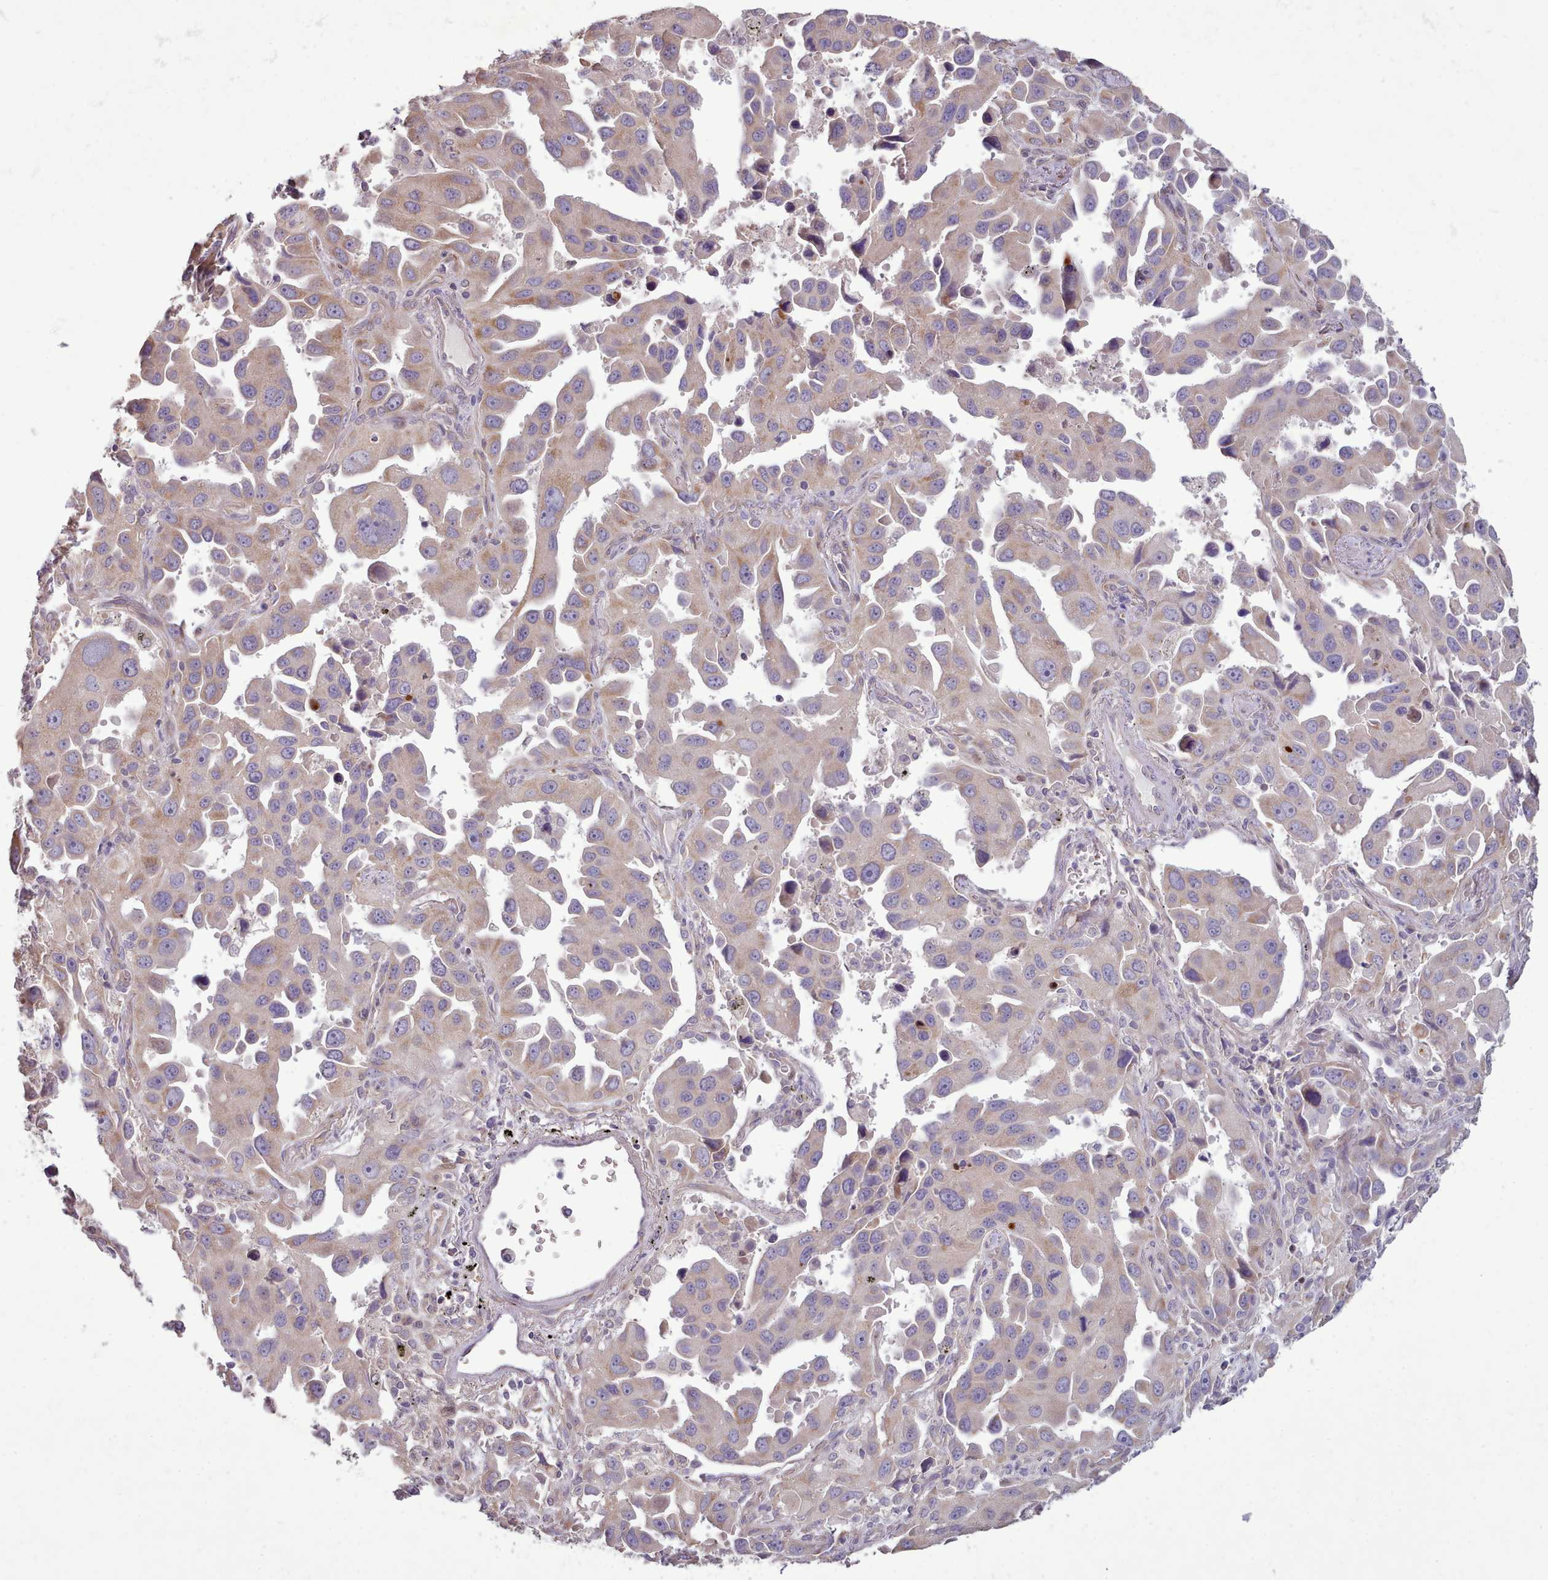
{"staining": {"intensity": "moderate", "quantity": ">75%", "location": "cytoplasmic/membranous"}, "tissue": "lung cancer", "cell_type": "Tumor cells", "image_type": "cancer", "snomed": [{"axis": "morphology", "description": "Adenocarcinoma, NOS"}, {"axis": "topography", "description": "Lung"}], "caption": "Immunohistochemistry (IHC) of human lung cancer shows medium levels of moderate cytoplasmic/membranous staining in about >75% of tumor cells. The protein is stained brown, and the nuclei are stained in blue (DAB (3,3'-diaminobenzidine) IHC with brightfield microscopy, high magnification).", "gene": "DPF1", "patient": {"sex": "male", "age": 66}}